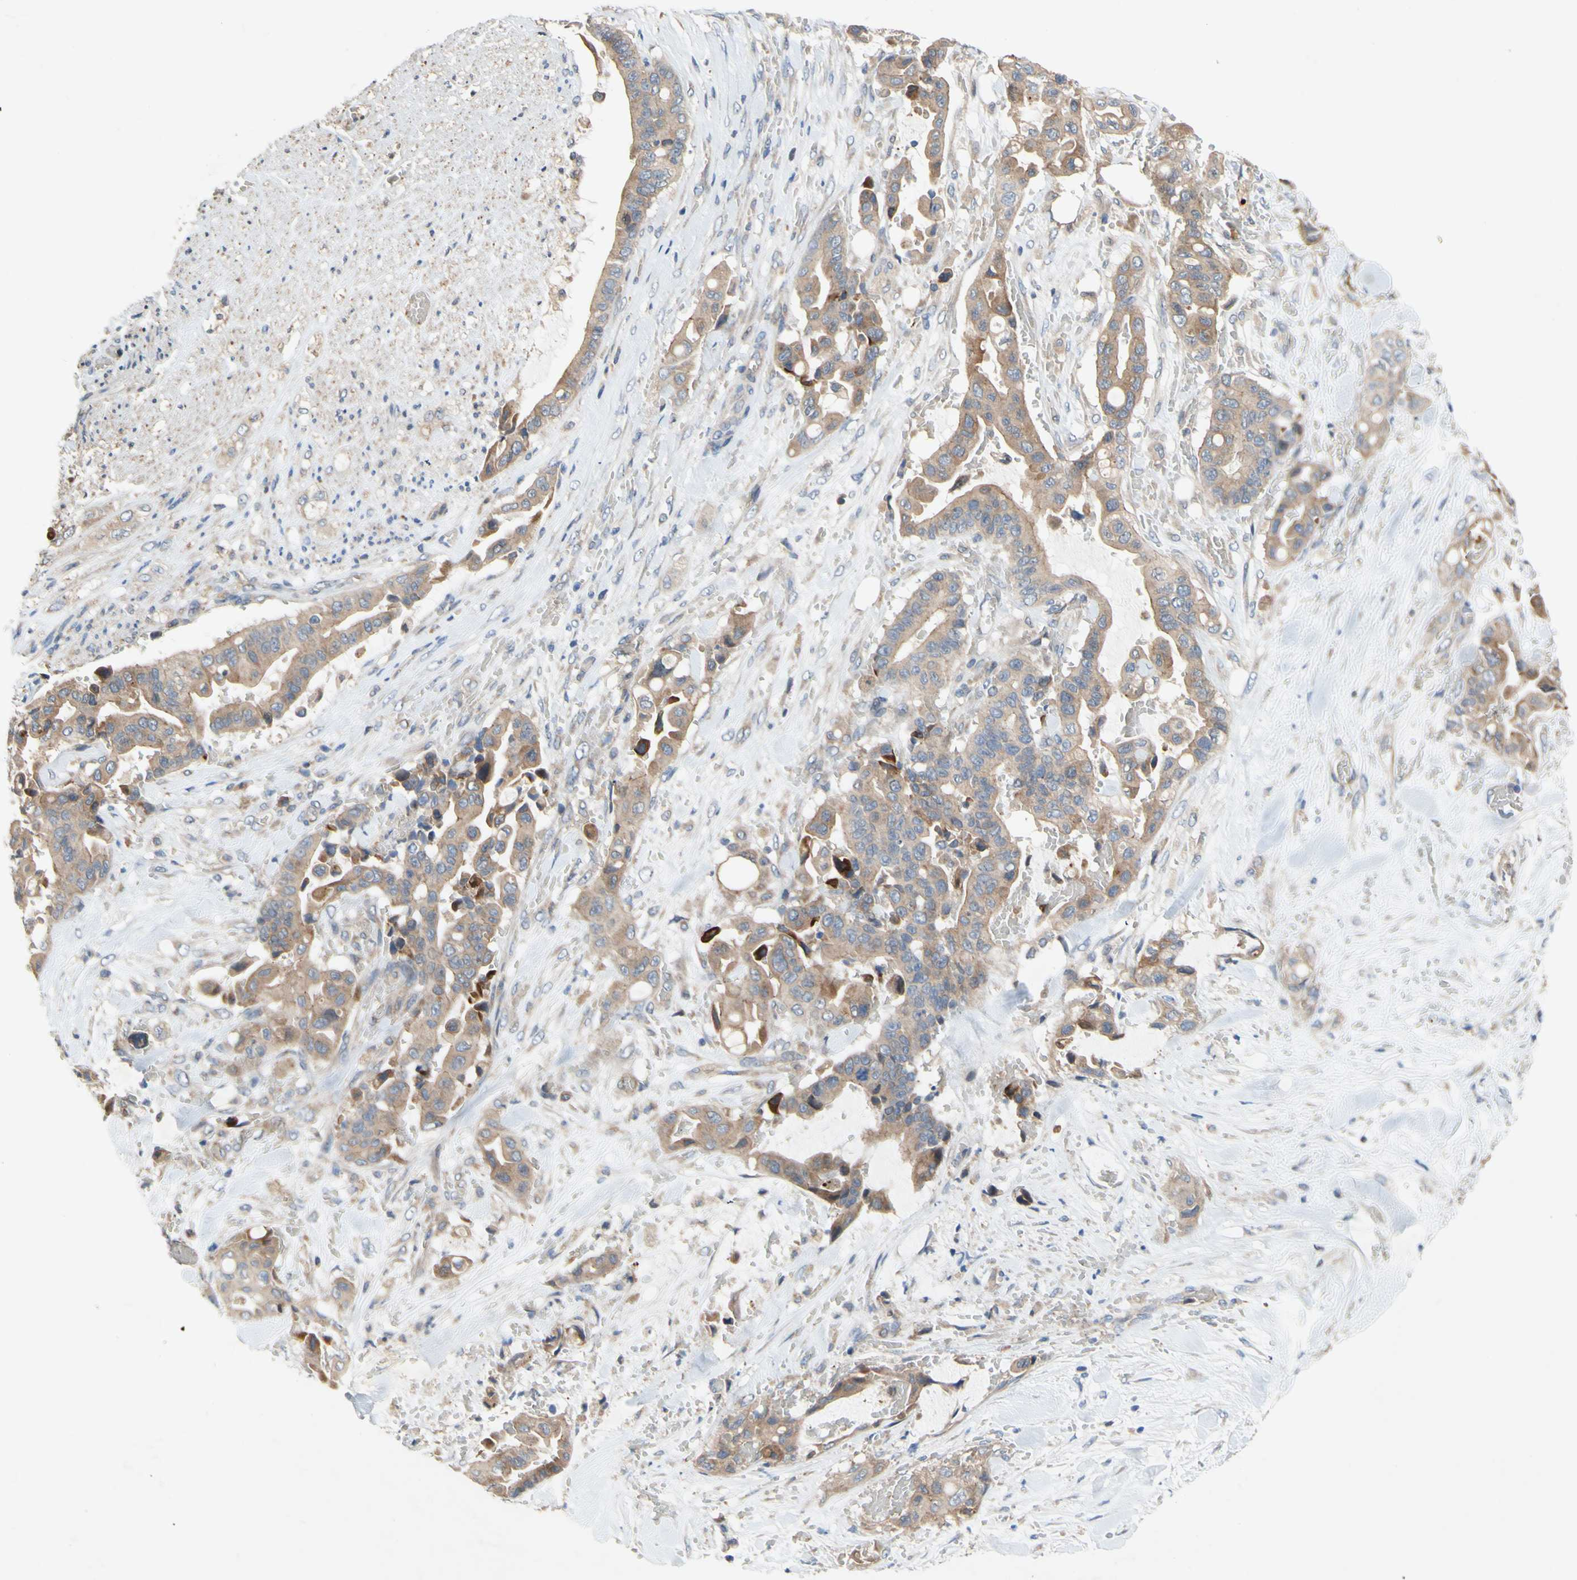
{"staining": {"intensity": "moderate", "quantity": ">75%", "location": "cytoplasmic/membranous"}, "tissue": "liver cancer", "cell_type": "Tumor cells", "image_type": "cancer", "snomed": [{"axis": "morphology", "description": "Cholangiocarcinoma"}, {"axis": "topography", "description": "Liver"}], "caption": "Cholangiocarcinoma (liver) was stained to show a protein in brown. There is medium levels of moderate cytoplasmic/membranous staining in approximately >75% of tumor cells.", "gene": "PDGFB", "patient": {"sex": "female", "age": 61}}